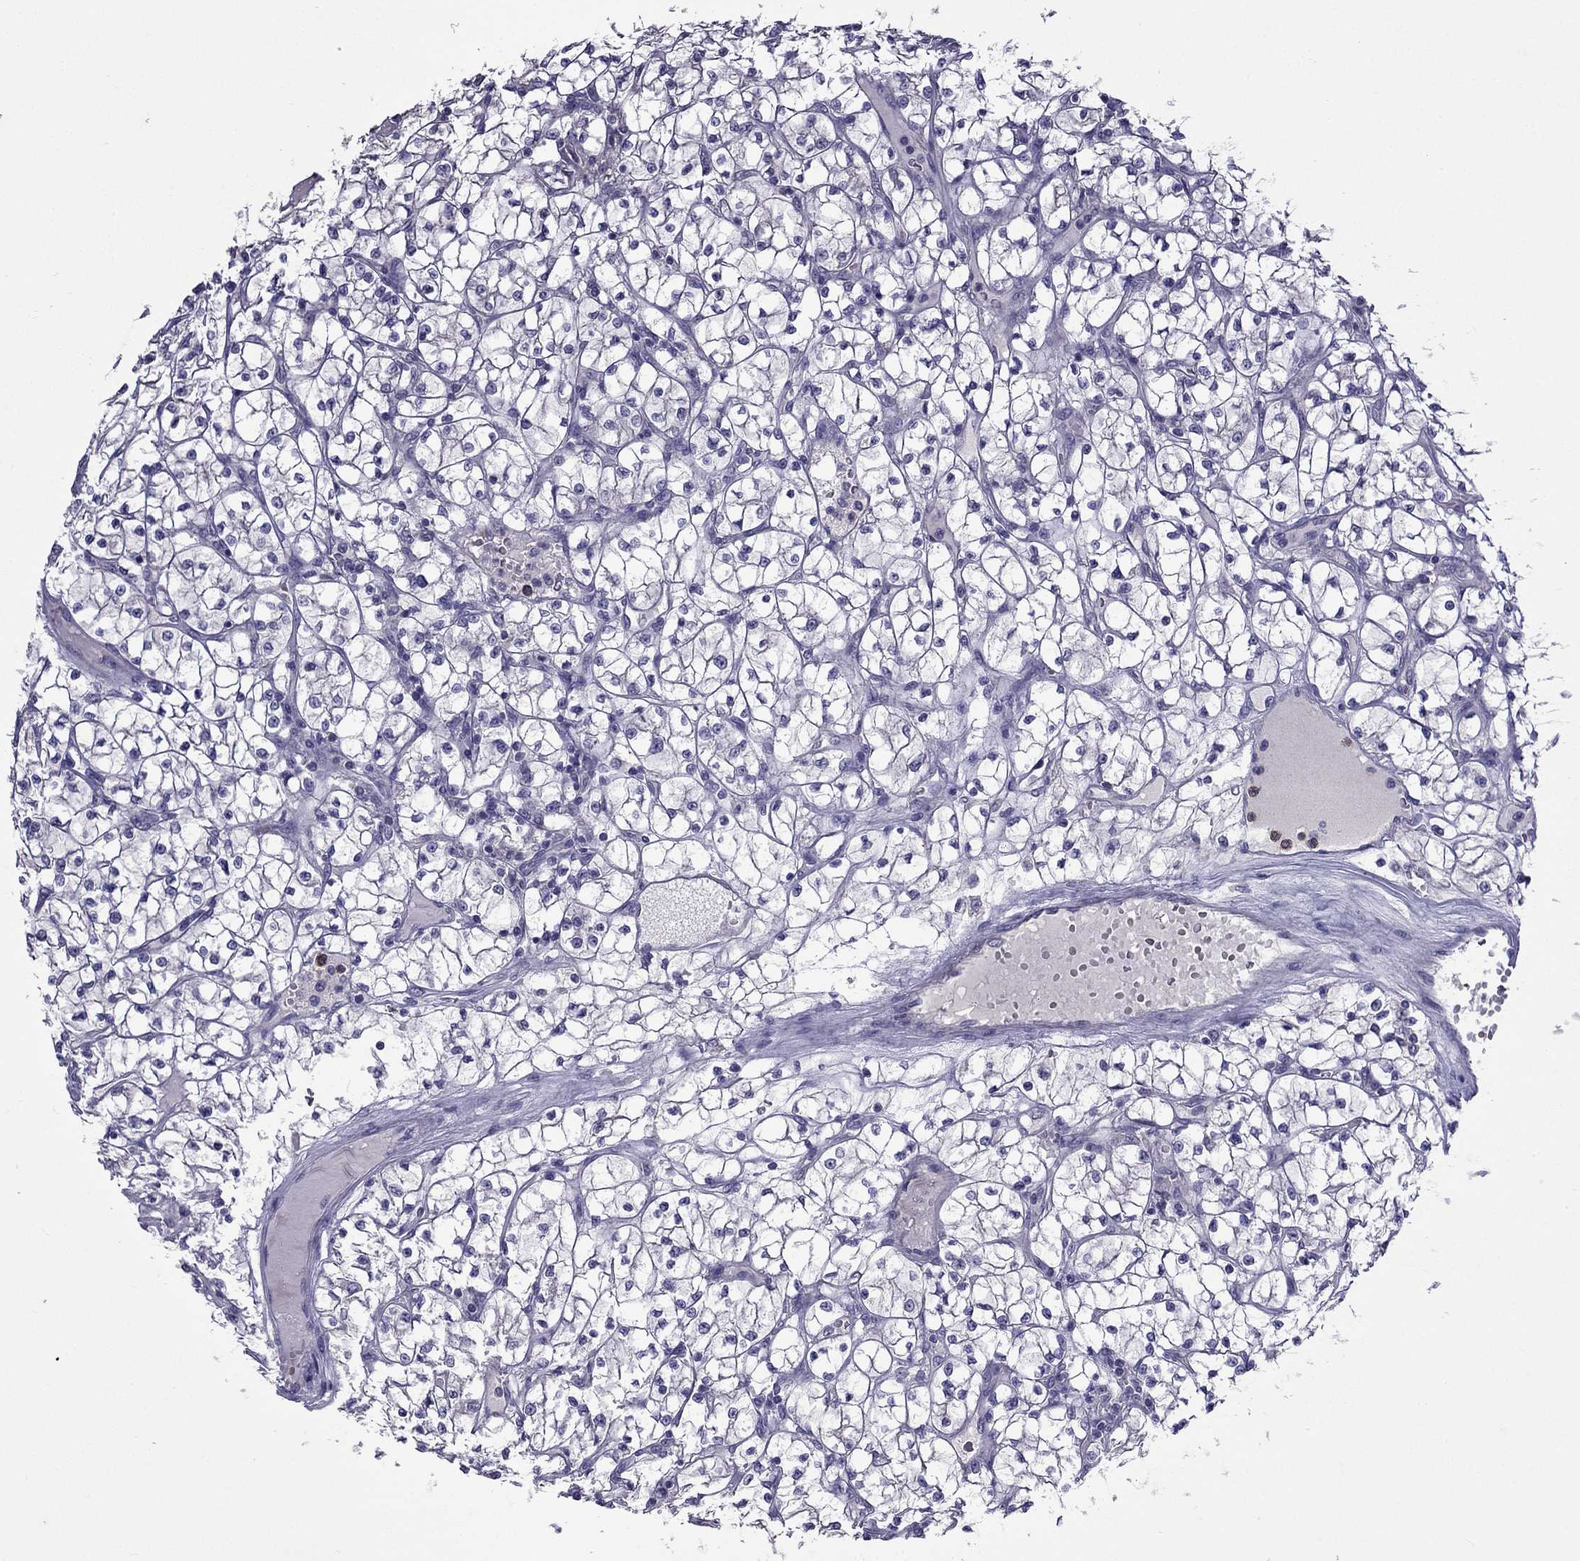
{"staining": {"intensity": "negative", "quantity": "none", "location": "none"}, "tissue": "renal cancer", "cell_type": "Tumor cells", "image_type": "cancer", "snomed": [{"axis": "morphology", "description": "Adenocarcinoma, NOS"}, {"axis": "topography", "description": "Kidney"}], "caption": "Image shows no protein positivity in tumor cells of renal cancer (adenocarcinoma) tissue.", "gene": "AQP9", "patient": {"sex": "female", "age": 64}}